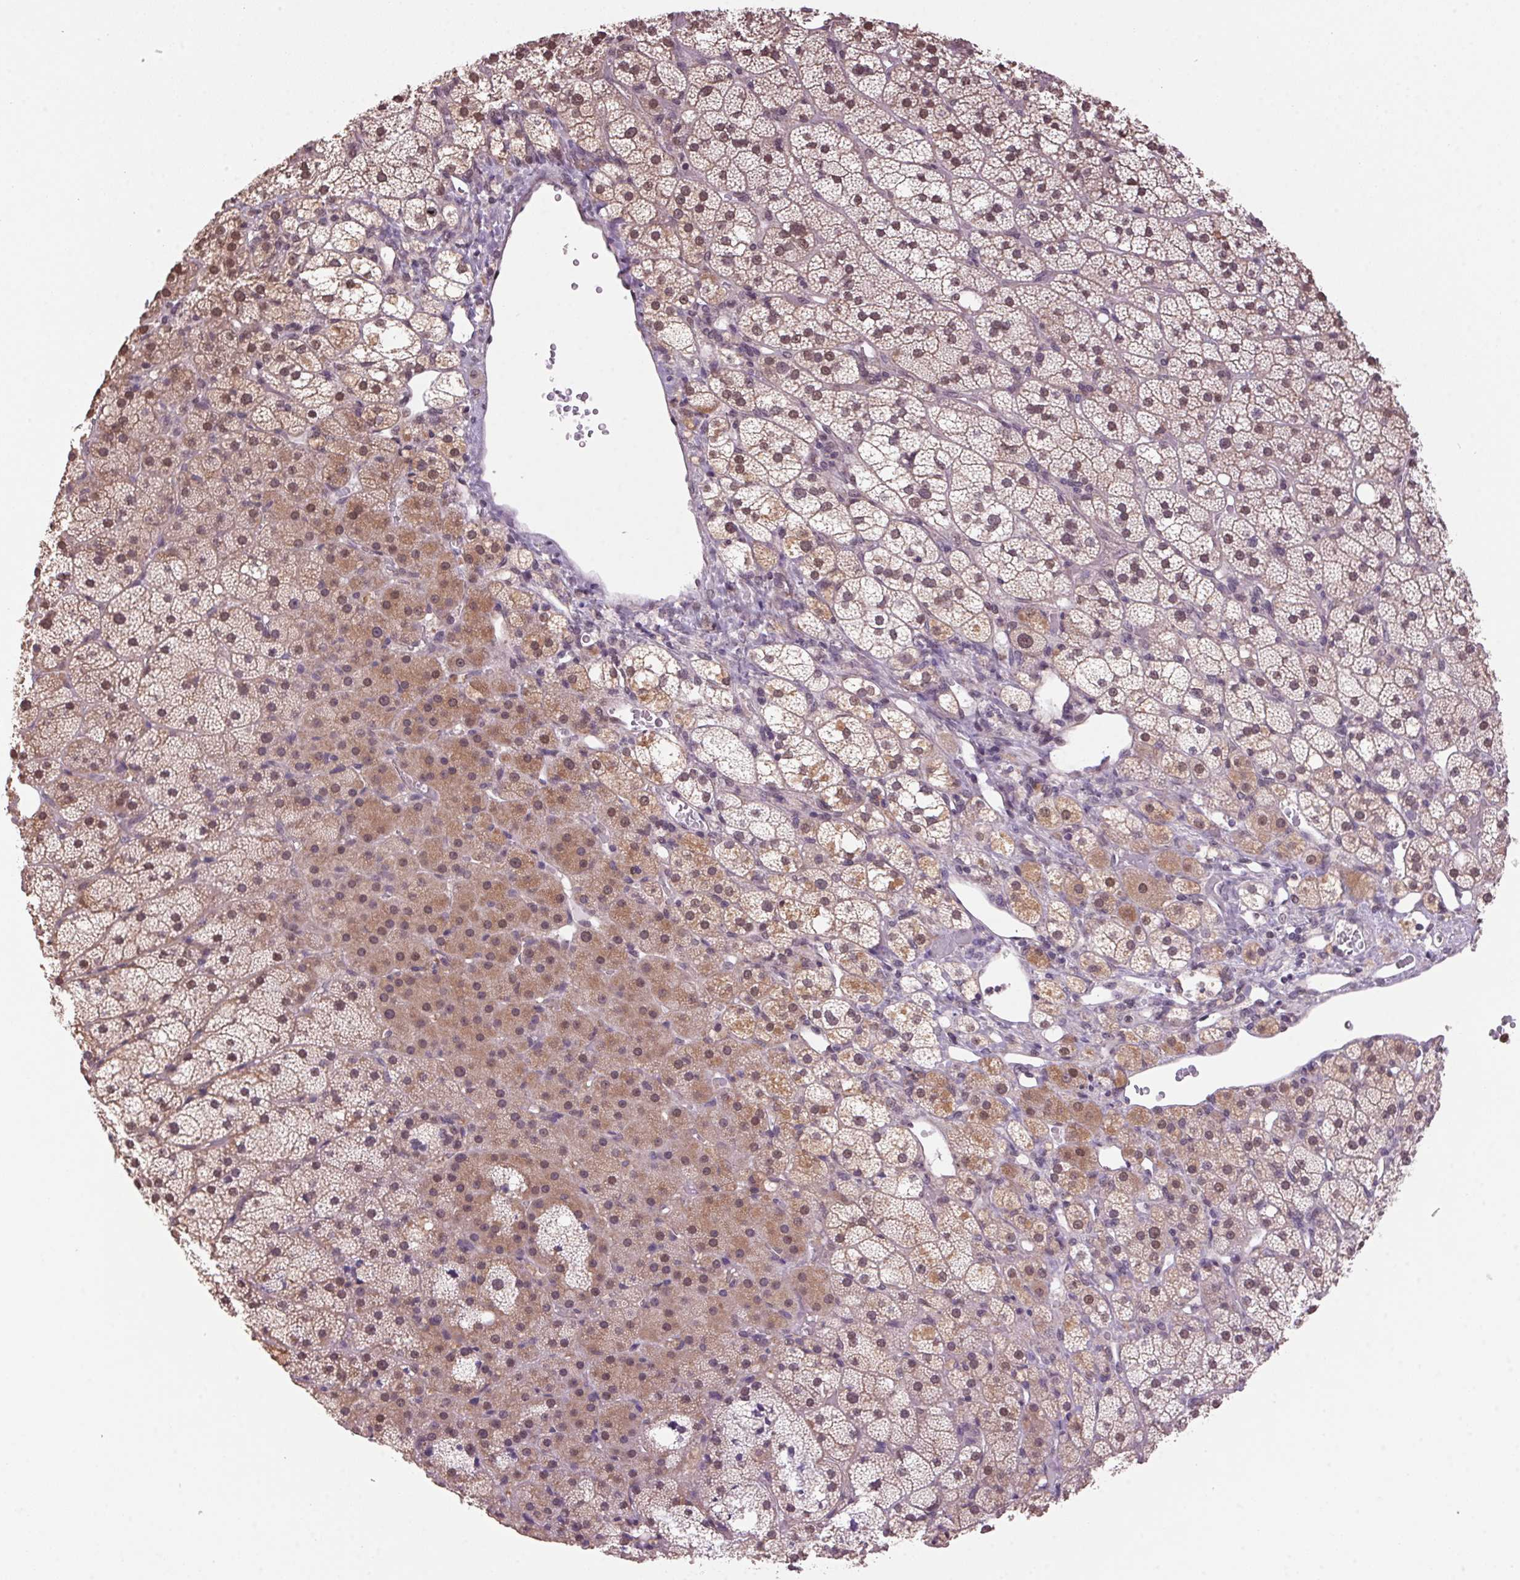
{"staining": {"intensity": "moderate", "quantity": ">75%", "location": "cytoplasmic/membranous"}, "tissue": "adrenal gland", "cell_type": "Glandular cells", "image_type": "normal", "snomed": [{"axis": "morphology", "description": "Normal tissue, NOS"}, {"axis": "topography", "description": "Adrenal gland"}], "caption": "A high-resolution histopathology image shows immunohistochemistry (IHC) staining of normal adrenal gland, which displays moderate cytoplasmic/membranous staining in about >75% of glandular cells. (DAB (3,3'-diaminobenzidine) = brown stain, brightfield microscopy at high magnification).", "gene": "VWA3B", "patient": {"sex": "male", "age": 53}}